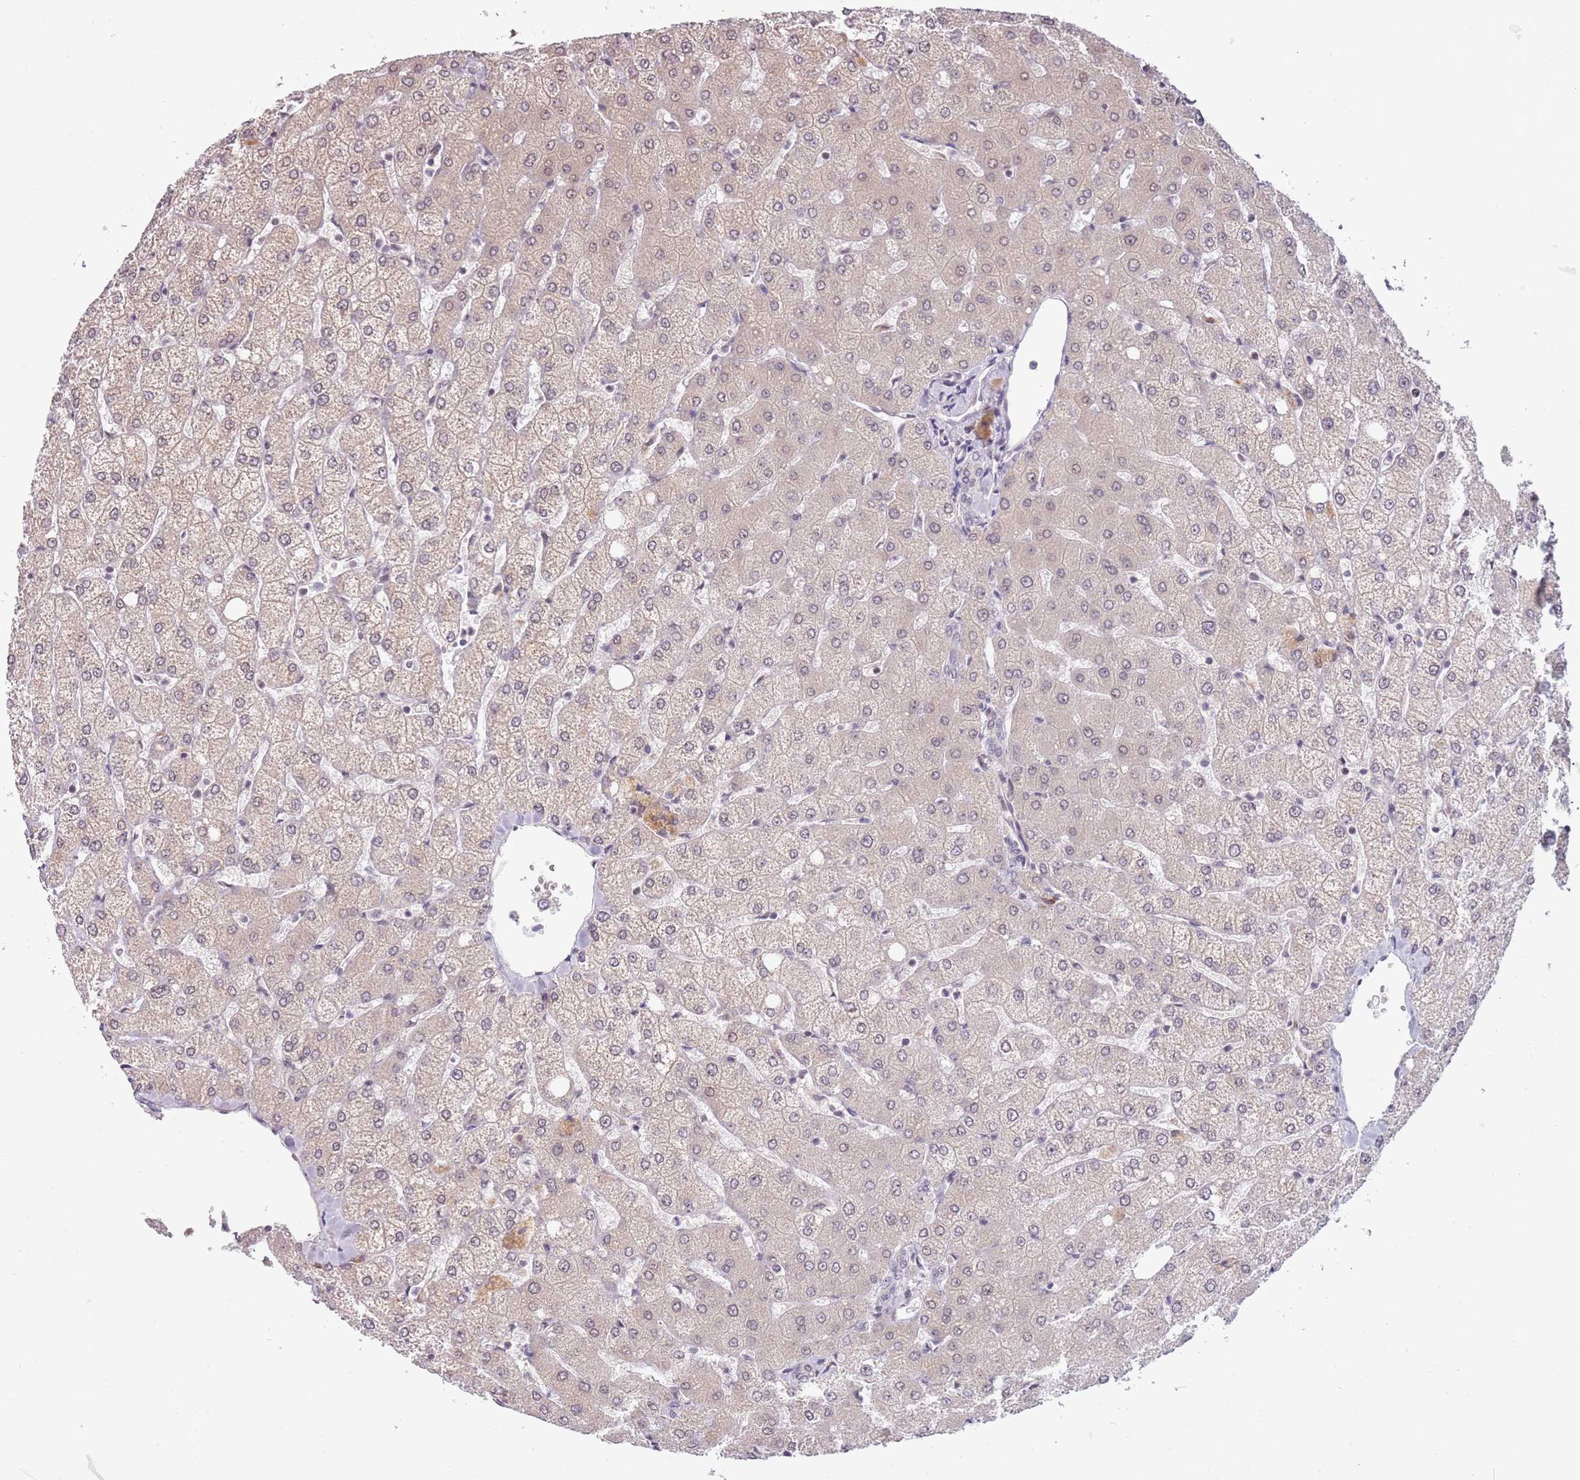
{"staining": {"intensity": "negative", "quantity": "none", "location": "none"}, "tissue": "liver", "cell_type": "Cholangiocytes", "image_type": "normal", "snomed": [{"axis": "morphology", "description": "Normal tissue, NOS"}, {"axis": "topography", "description": "Liver"}], "caption": "DAB immunohistochemical staining of unremarkable human liver exhibits no significant staining in cholangiocytes.", "gene": "BARD1", "patient": {"sex": "female", "age": 54}}